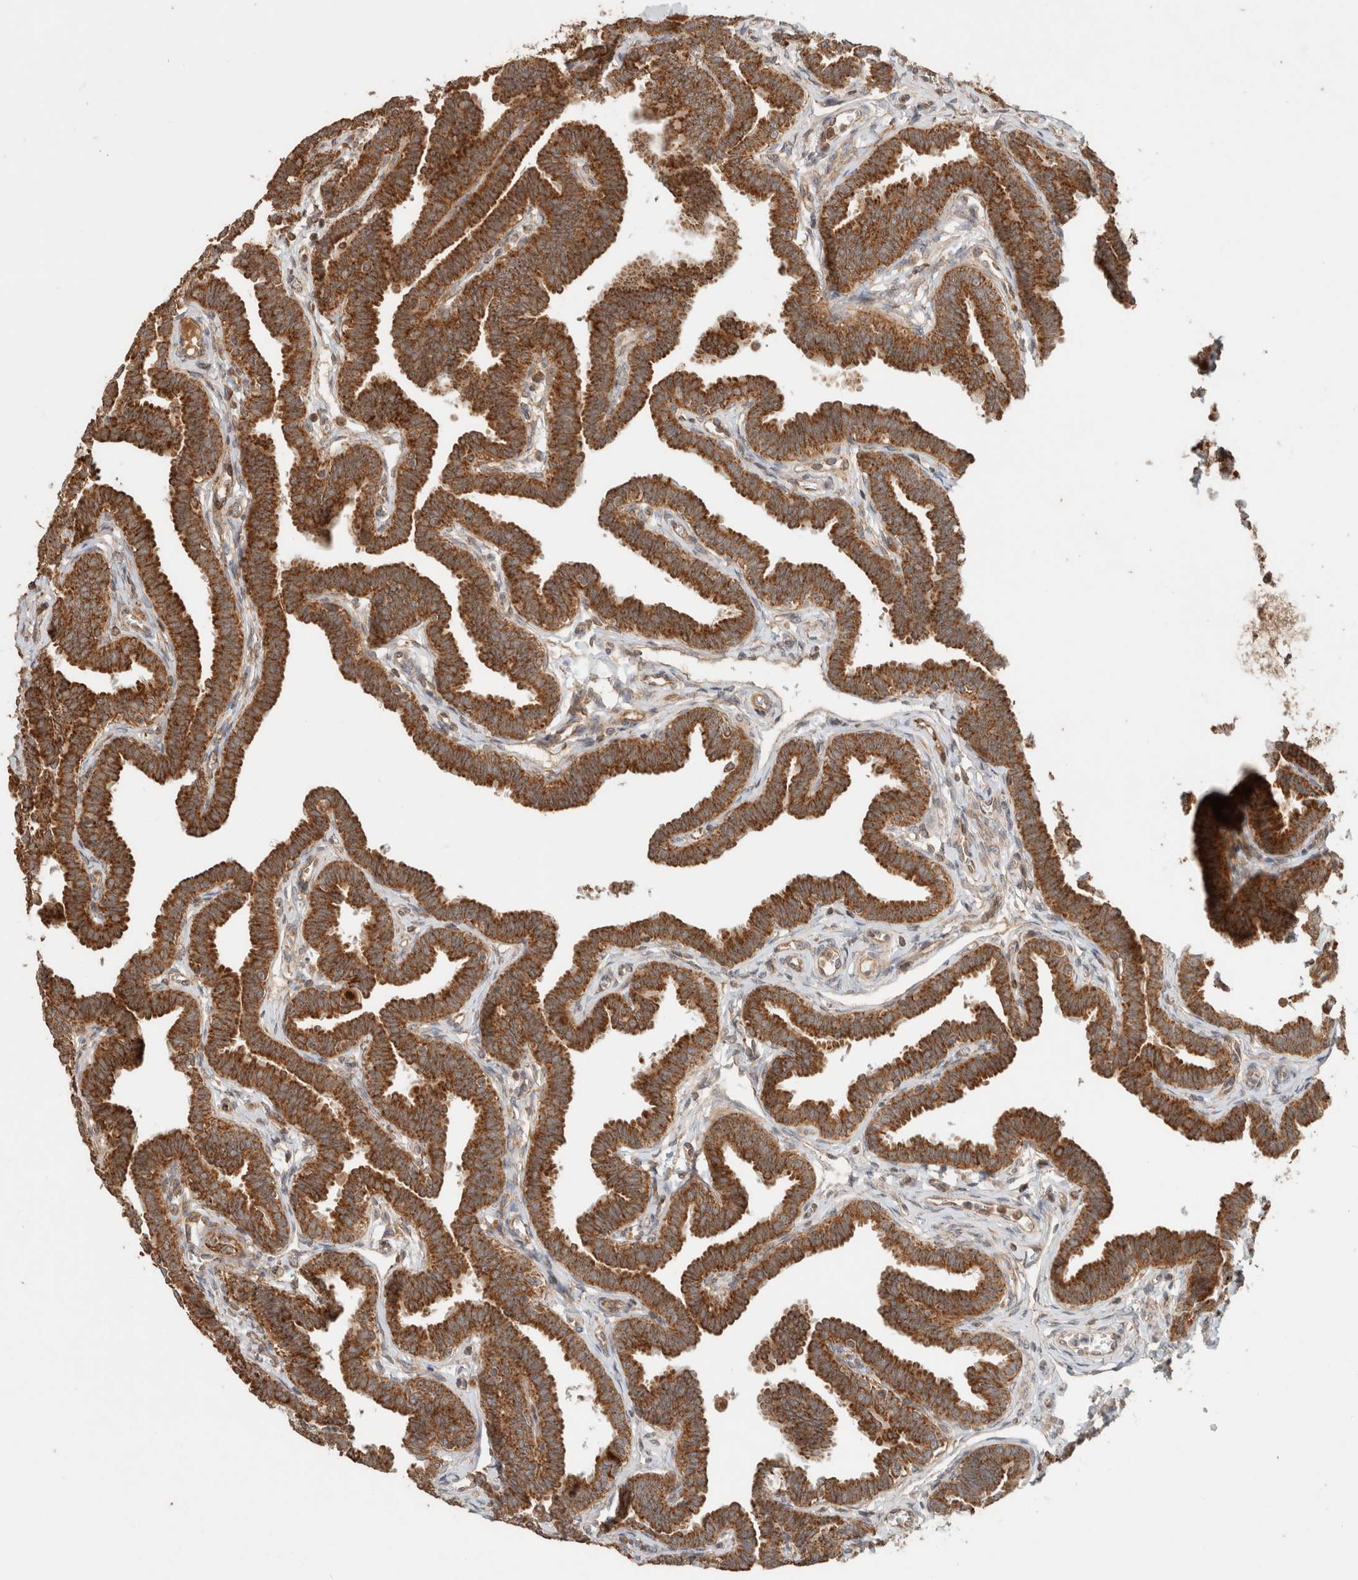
{"staining": {"intensity": "strong", "quantity": ">75%", "location": "cytoplasmic/membranous"}, "tissue": "fallopian tube", "cell_type": "Glandular cells", "image_type": "normal", "snomed": [{"axis": "morphology", "description": "Normal tissue, NOS"}, {"axis": "topography", "description": "Fallopian tube"}, {"axis": "topography", "description": "Ovary"}], "caption": "Human fallopian tube stained for a protein (brown) displays strong cytoplasmic/membranous positive positivity in about >75% of glandular cells.", "gene": "EIF2B3", "patient": {"sex": "female", "age": 23}}